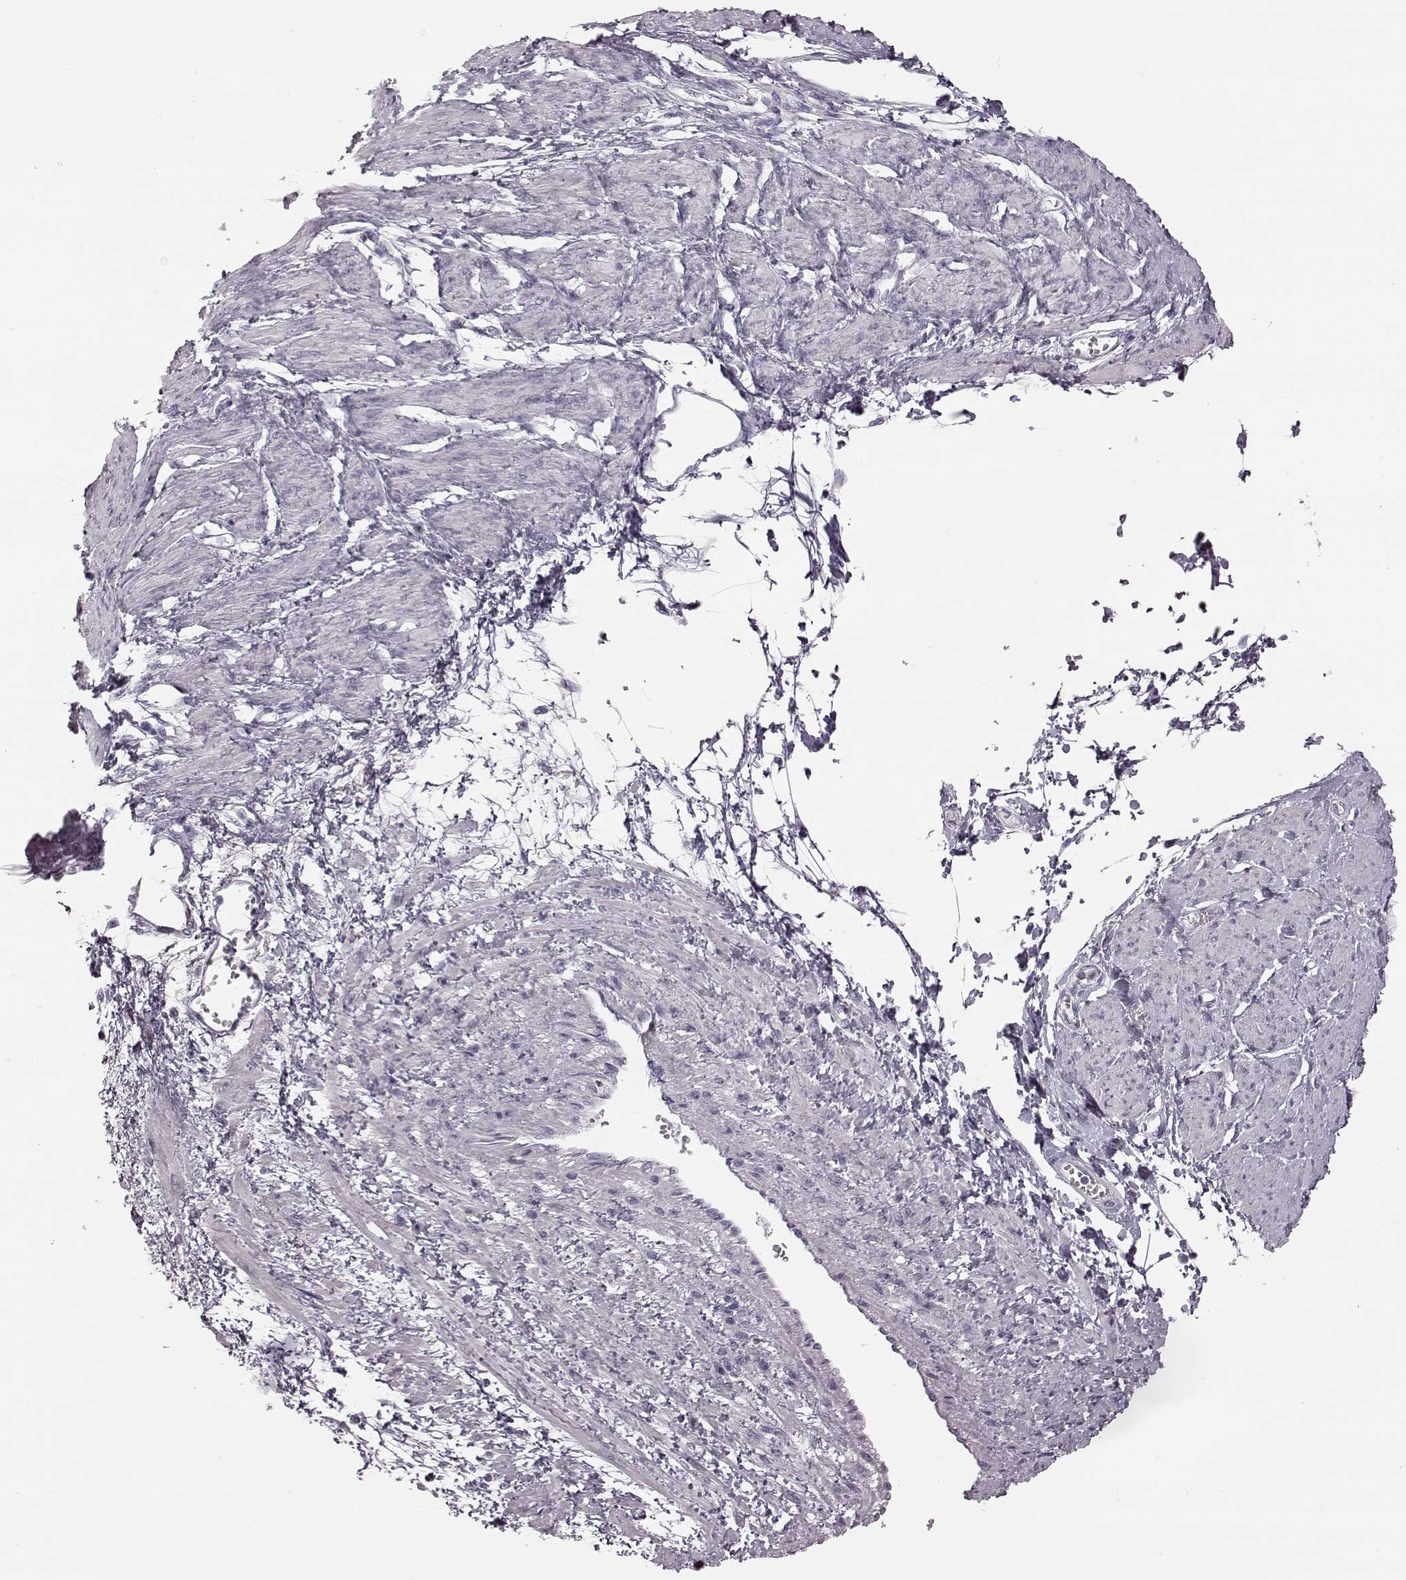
{"staining": {"intensity": "negative", "quantity": "none", "location": "none"}, "tissue": "smooth muscle", "cell_type": "Smooth muscle cells", "image_type": "normal", "snomed": [{"axis": "morphology", "description": "Normal tissue, NOS"}, {"axis": "topography", "description": "Smooth muscle"}, {"axis": "topography", "description": "Uterus"}], "caption": "This photomicrograph is of unremarkable smooth muscle stained with immunohistochemistry to label a protein in brown with the nuclei are counter-stained blue. There is no staining in smooth muscle cells.", "gene": "ZNF433", "patient": {"sex": "female", "age": 39}}